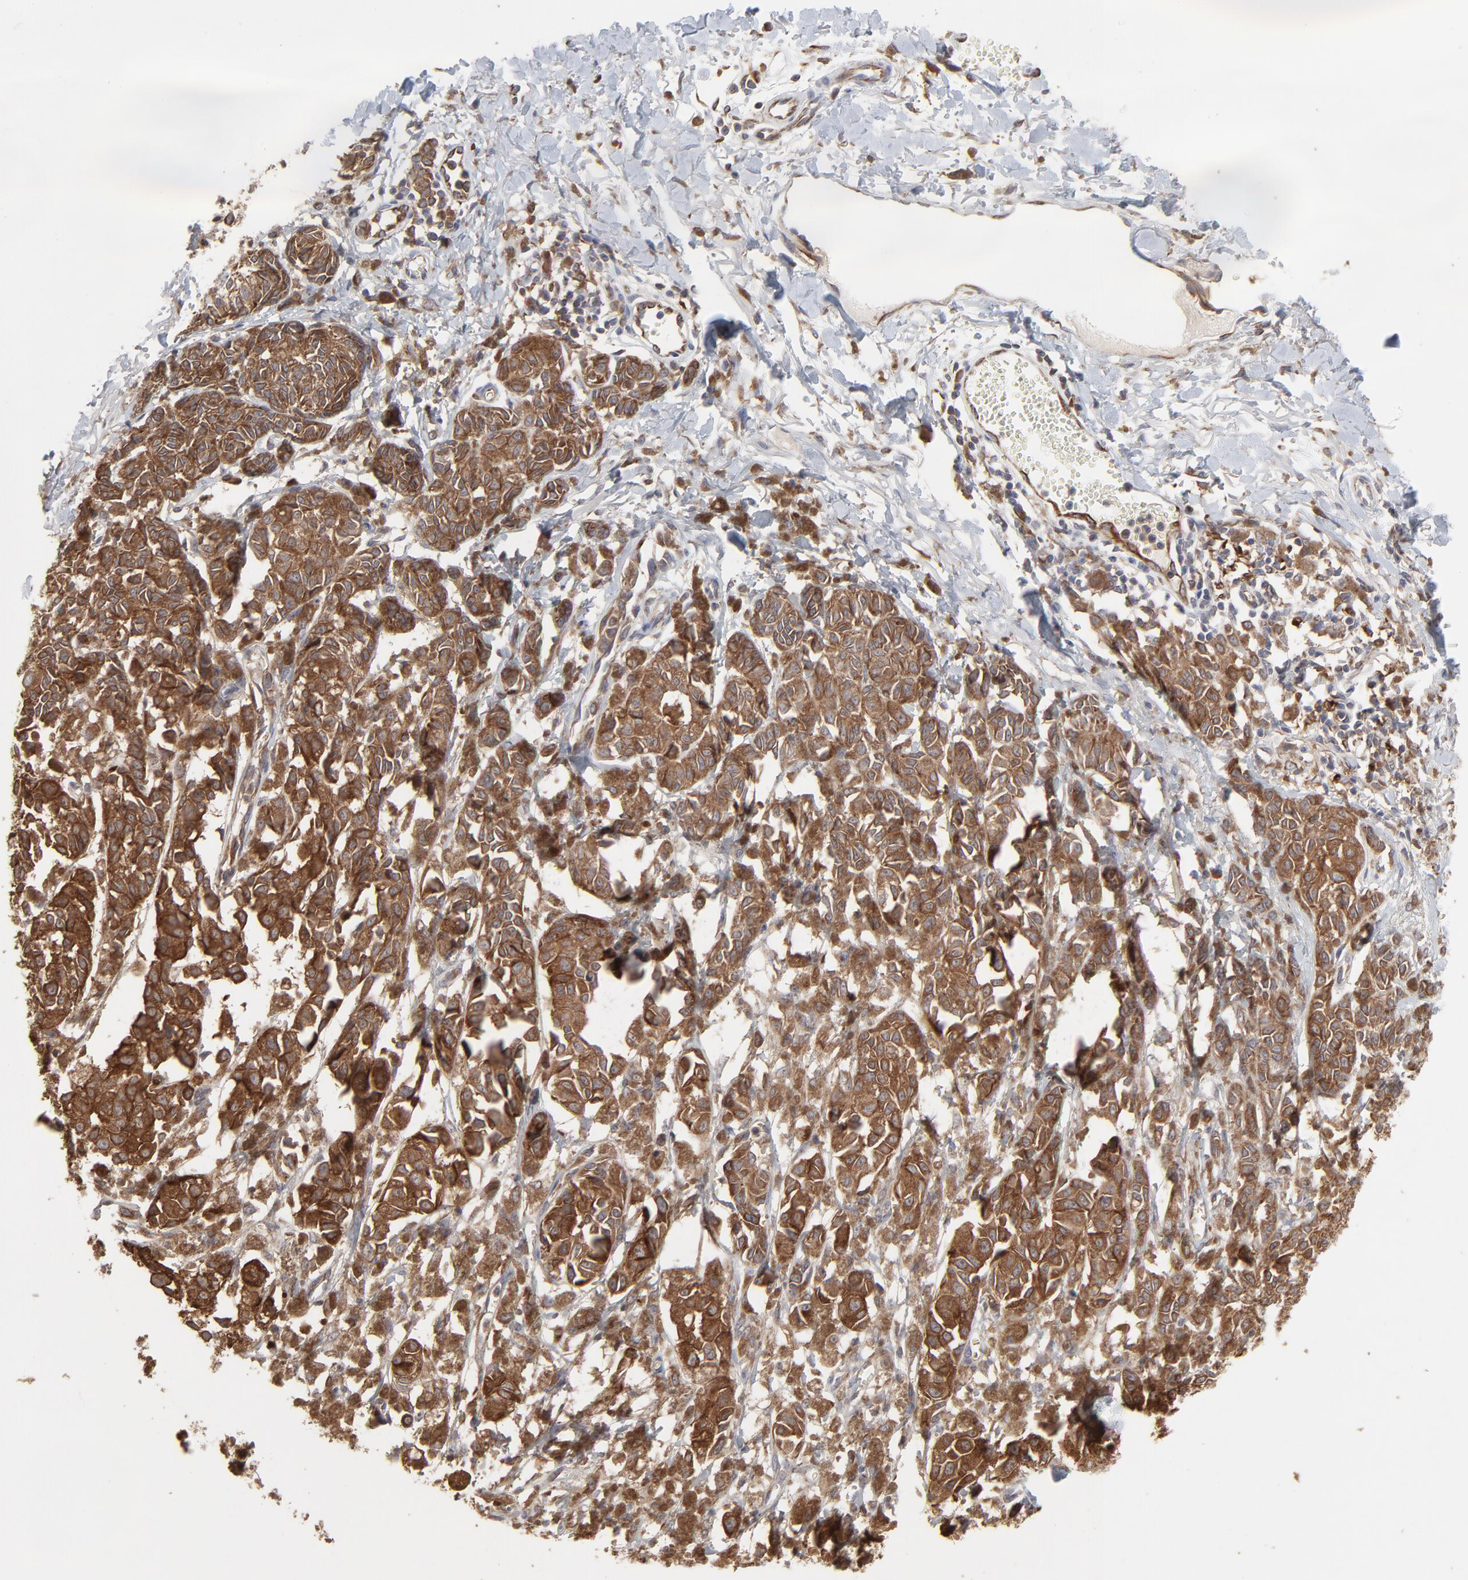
{"staining": {"intensity": "strong", "quantity": ">75%", "location": "cytoplasmic/membranous"}, "tissue": "melanoma", "cell_type": "Tumor cells", "image_type": "cancer", "snomed": [{"axis": "morphology", "description": "Malignant melanoma, NOS"}, {"axis": "topography", "description": "Skin"}], "caption": "This micrograph displays immunohistochemistry staining of human melanoma, with high strong cytoplasmic/membranous staining in approximately >75% of tumor cells.", "gene": "RAB9A", "patient": {"sex": "male", "age": 76}}